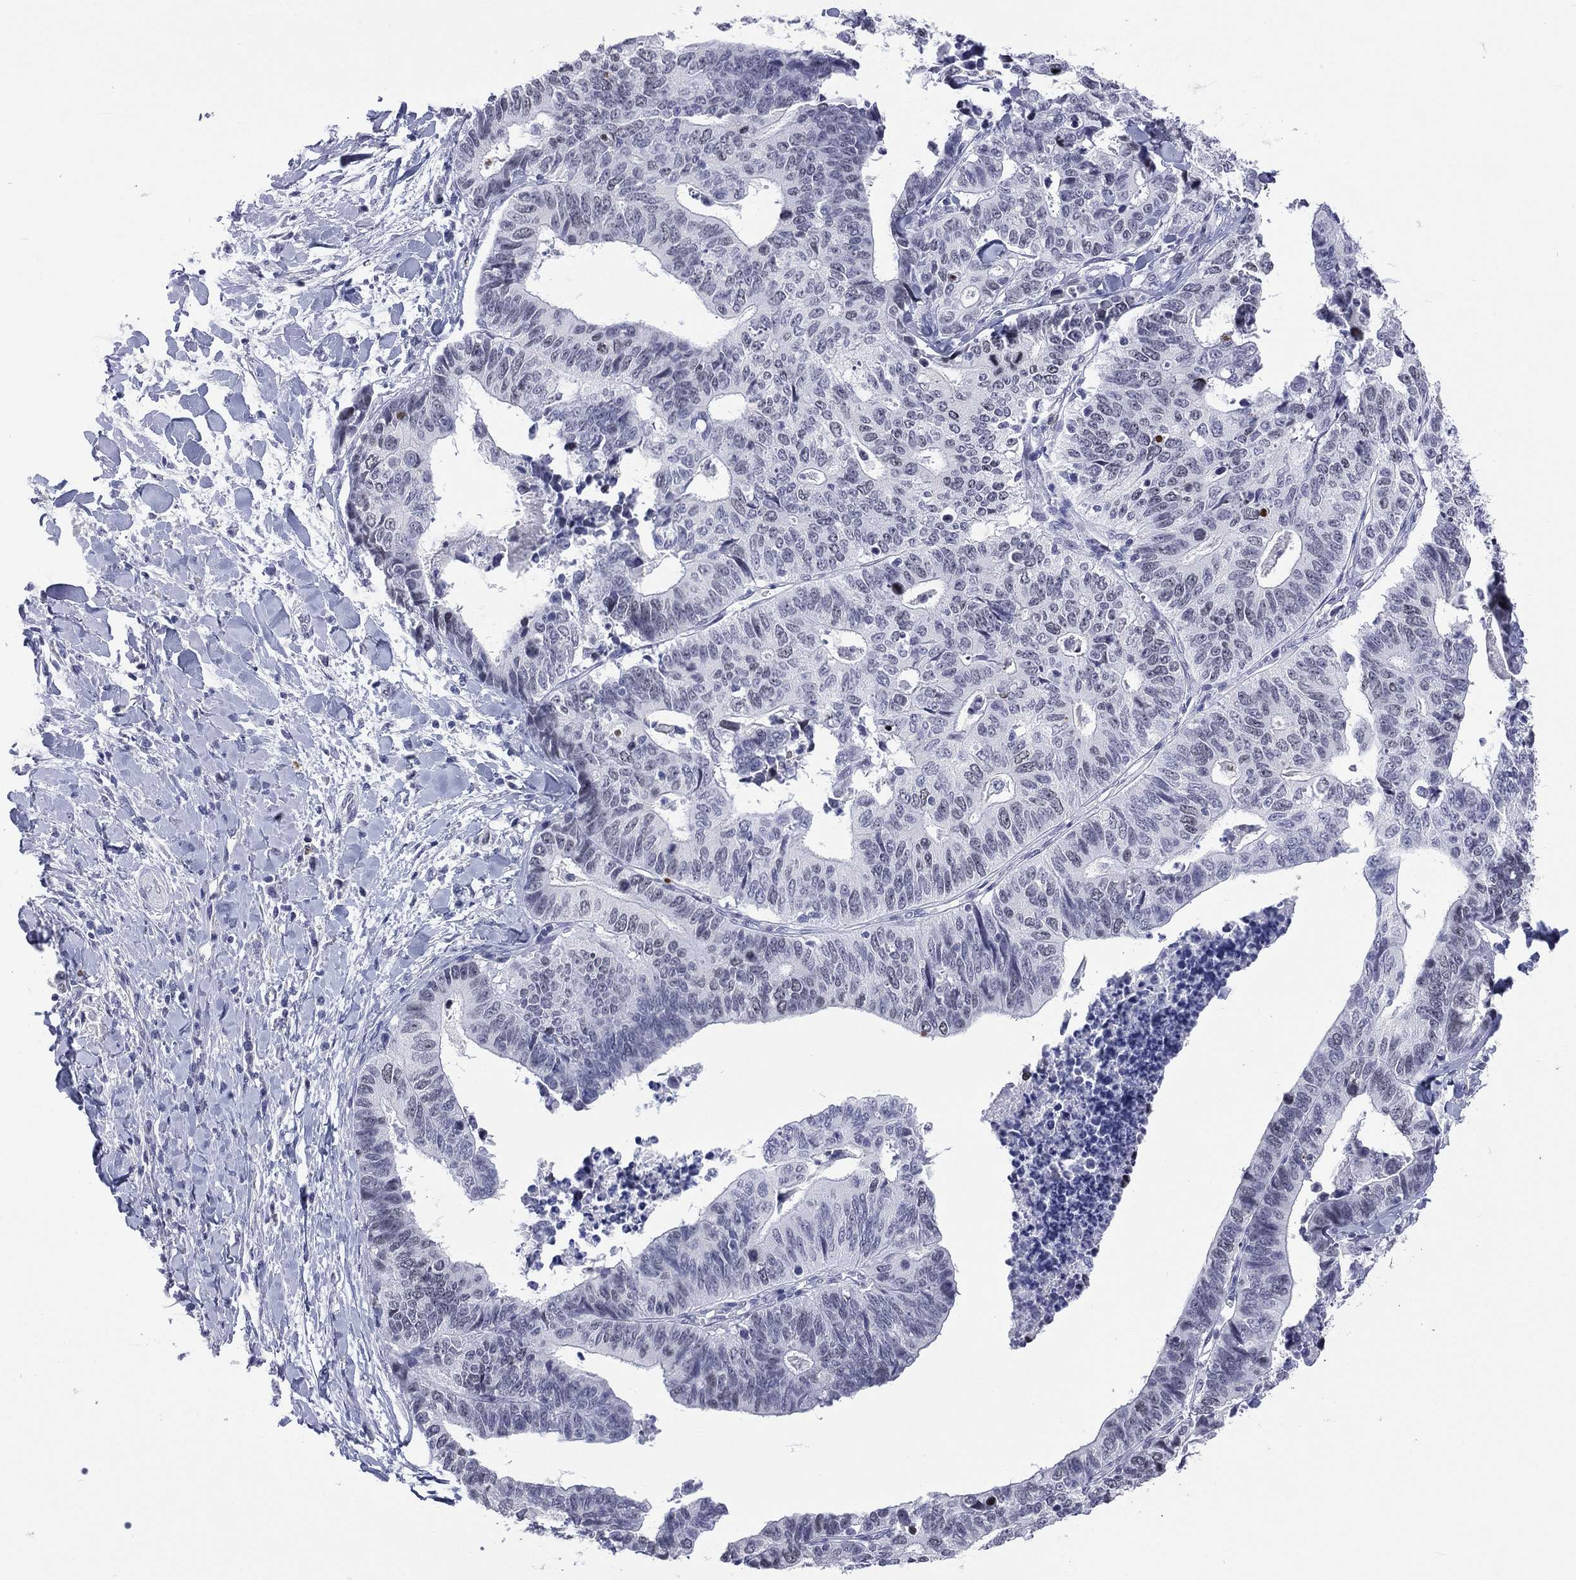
{"staining": {"intensity": "negative", "quantity": "none", "location": "none"}, "tissue": "stomach cancer", "cell_type": "Tumor cells", "image_type": "cancer", "snomed": [{"axis": "morphology", "description": "Adenocarcinoma, NOS"}, {"axis": "topography", "description": "Stomach, upper"}], "caption": "Immunohistochemistry (IHC) histopathology image of neoplastic tissue: stomach cancer stained with DAB reveals no significant protein positivity in tumor cells.", "gene": "SSX1", "patient": {"sex": "female", "age": 67}}